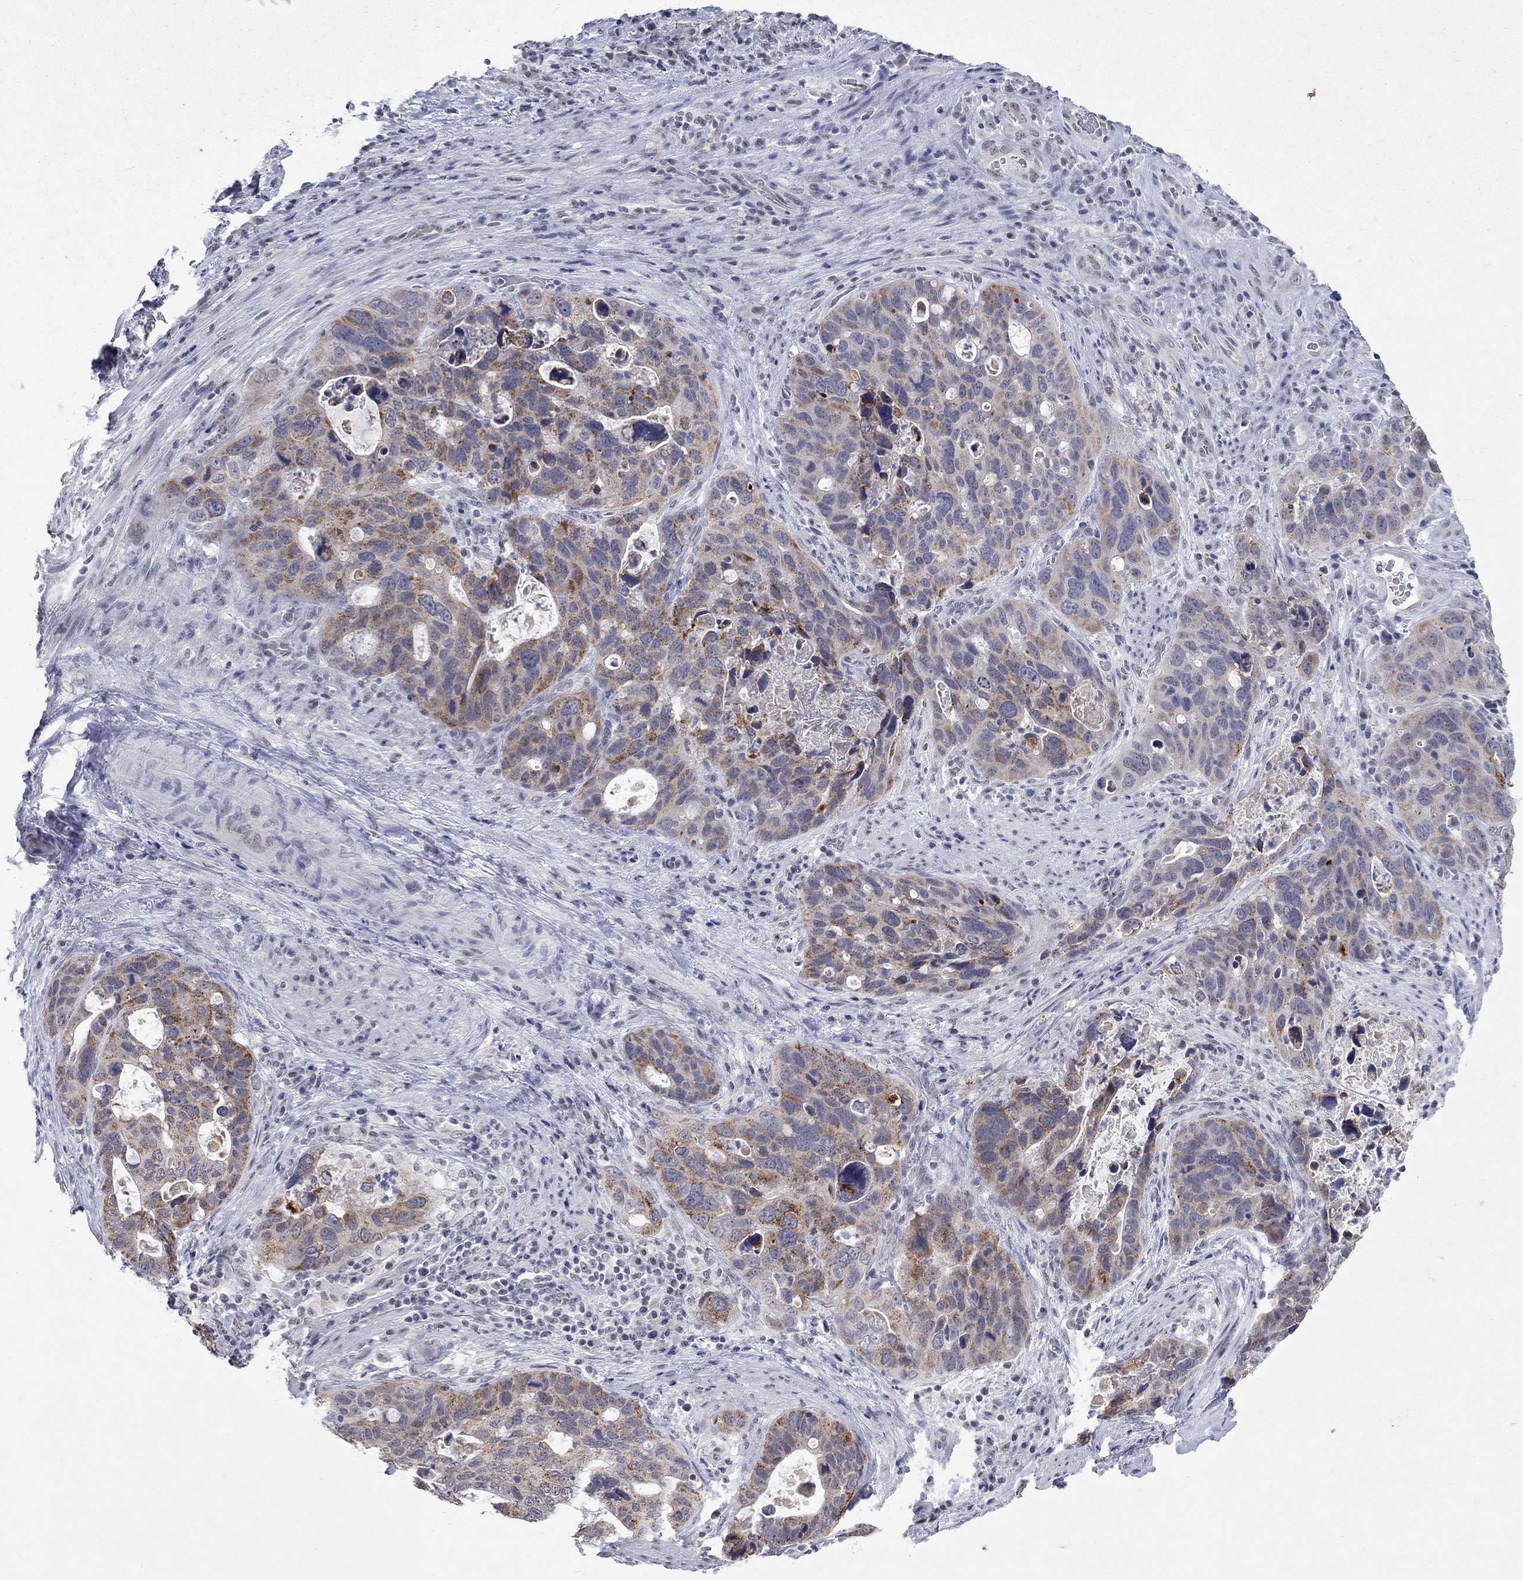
{"staining": {"intensity": "moderate", "quantity": "<25%", "location": "cytoplasmic/membranous"}, "tissue": "stomach cancer", "cell_type": "Tumor cells", "image_type": "cancer", "snomed": [{"axis": "morphology", "description": "Adenocarcinoma, NOS"}, {"axis": "topography", "description": "Stomach"}], "caption": "Immunohistochemistry (IHC) histopathology image of stomach cancer stained for a protein (brown), which reveals low levels of moderate cytoplasmic/membranous staining in about <25% of tumor cells.", "gene": "TMEM143", "patient": {"sex": "male", "age": 54}}